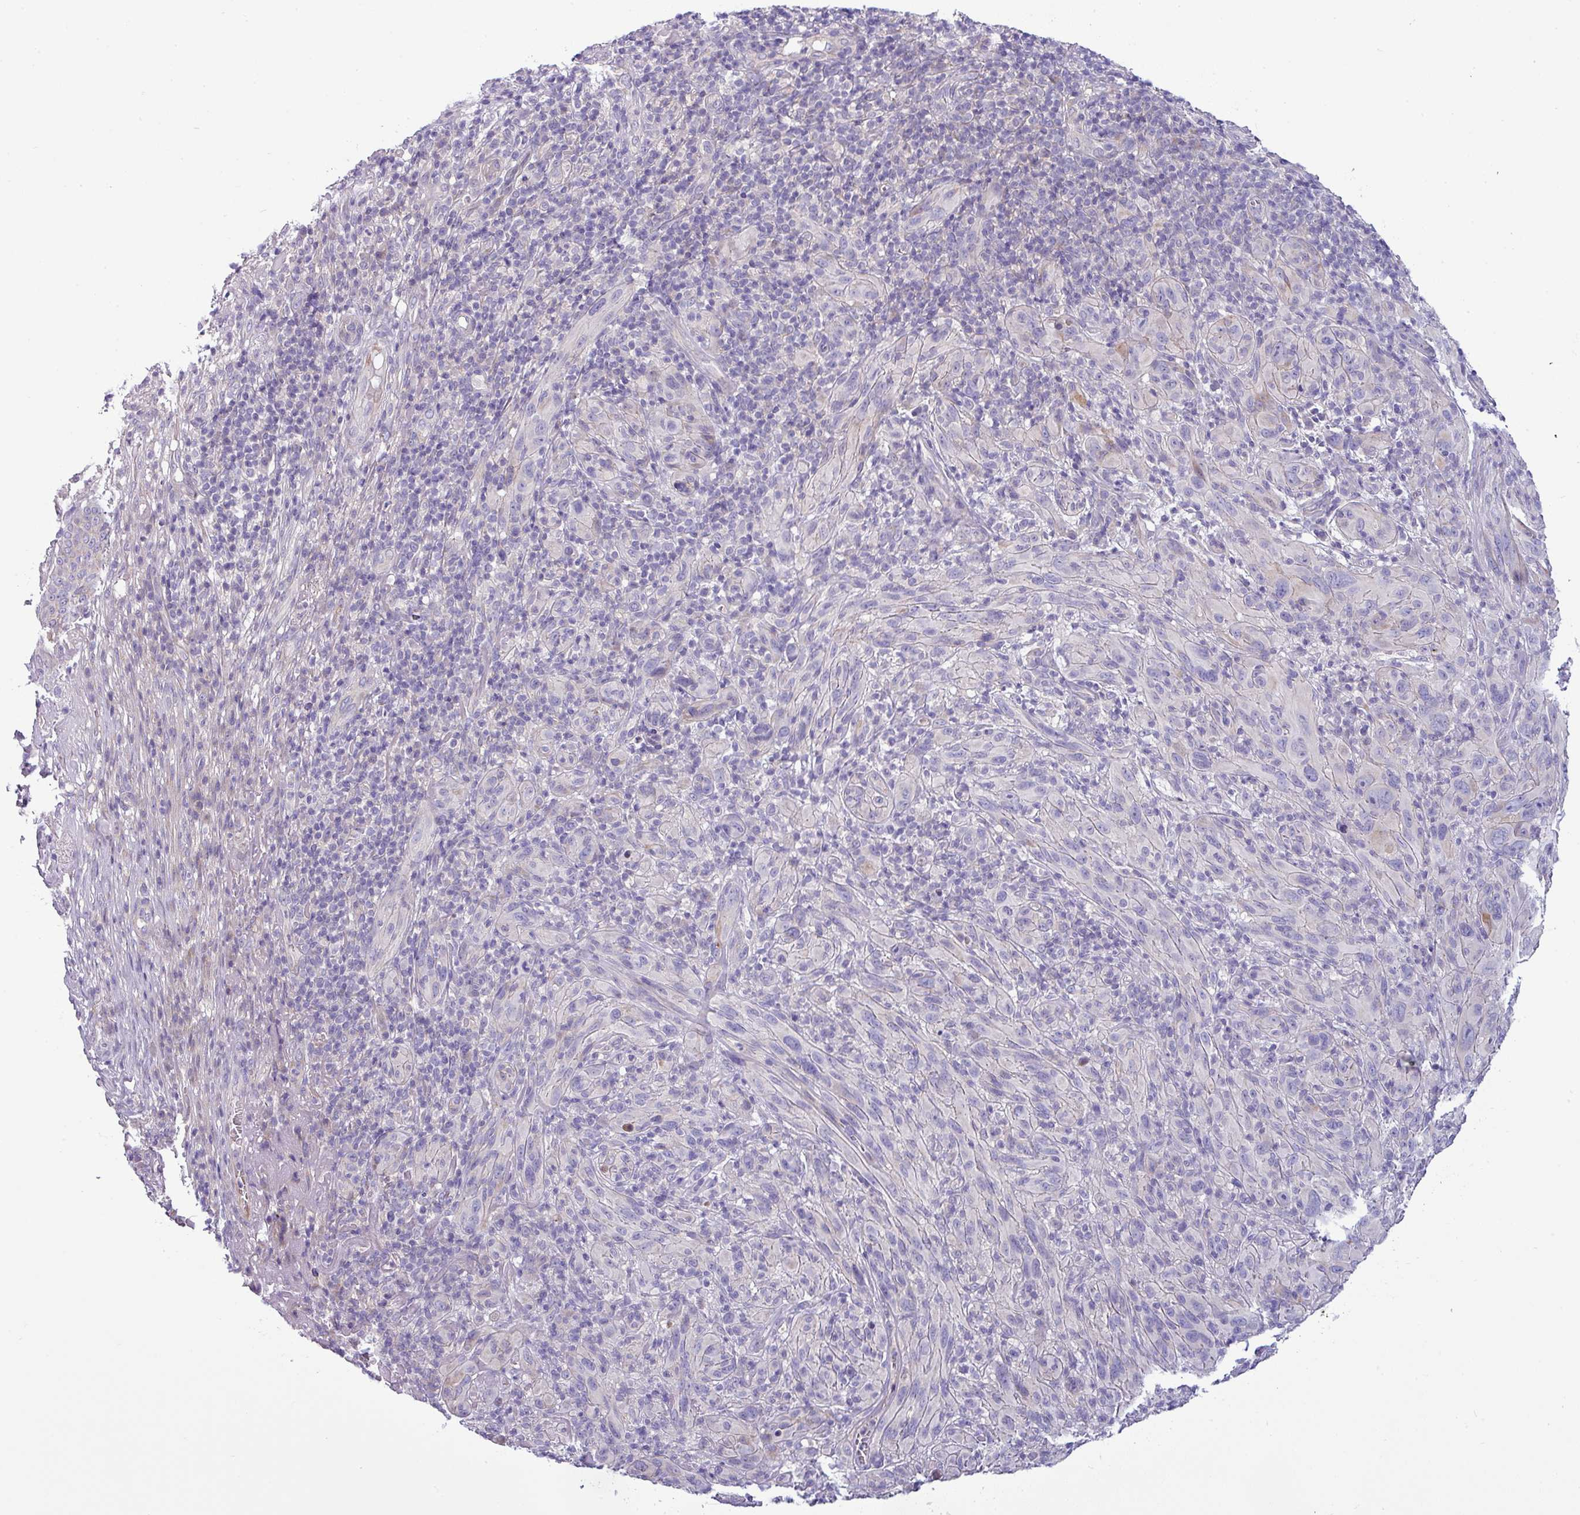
{"staining": {"intensity": "negative", "quantity": "none", "location": "none"}, "tissue": "melanoma", "cell_type": "Tumor cells", "image_type": "cancer", "snomed": [{"axis": "morphology", "description": "Malignant melanoma, NOS"}, {"axis": "topography", "description": "Skin of head"}], "caption": "Immunohistochemistry of malignant melanoma reveals no staining in tumor cells.", "gene": "ACAP3", "patient": {"sex": "male", "age": 96}}